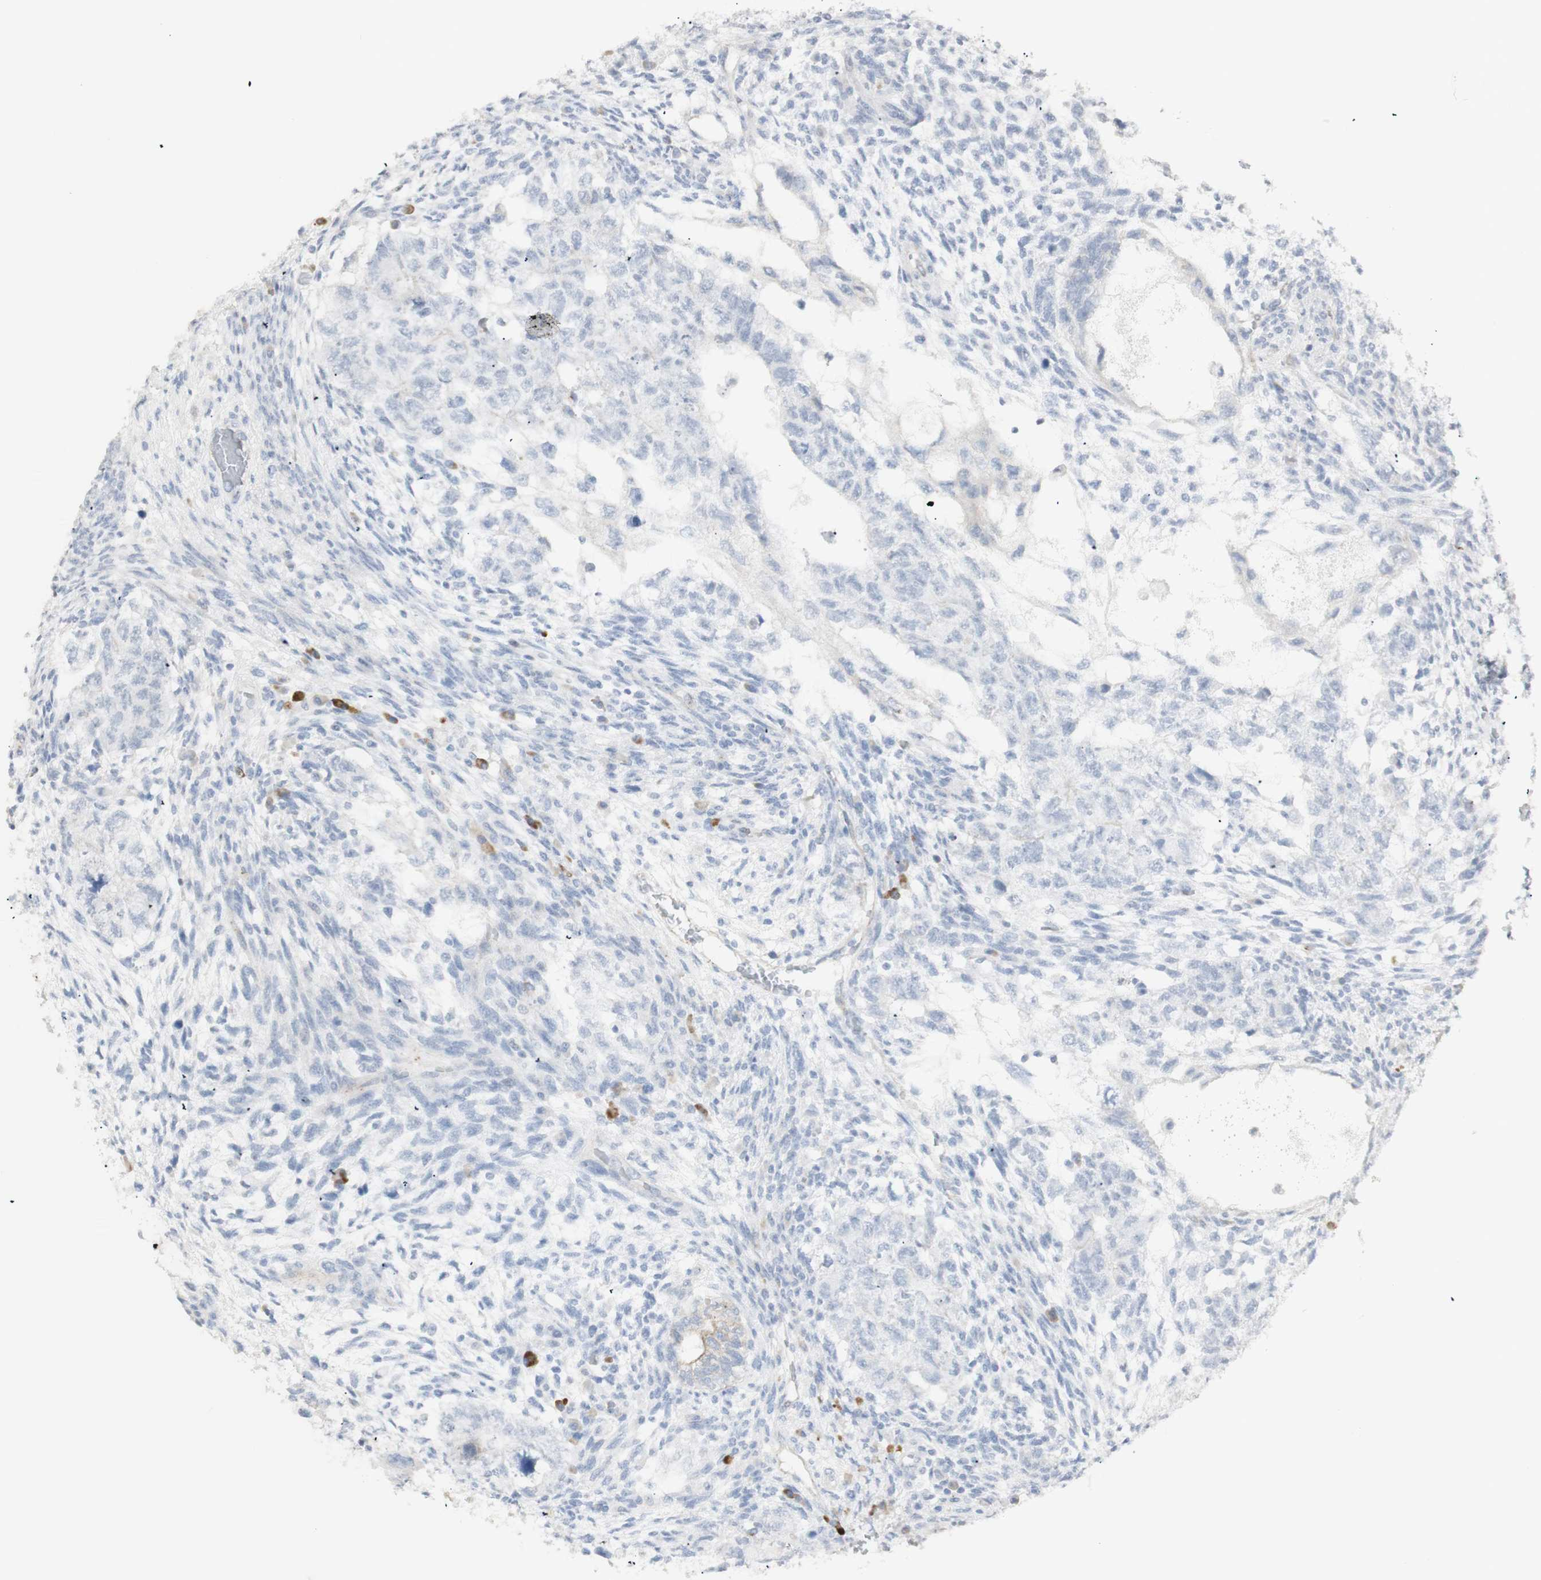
{"staining": {"intensity": "negative", "quantity": "none", "location": "none"}, "tissue": "testis cancer", "cell_type": "Tumor cells", "image_type": "cancer", "snomed": [{"axis": "morphology", "description": "Normal tissue, NOS"}, {"axis": "morphology", "description": "Carcinoma, Embryonal, NOS"}, {"axis": "topography", "description": "Testis"}], "caption": "Image shows no protein staining in tumor cells of testis cancer tissue.", "gene": "NDST4", "patient": {"sex": "male", "age": 36}}